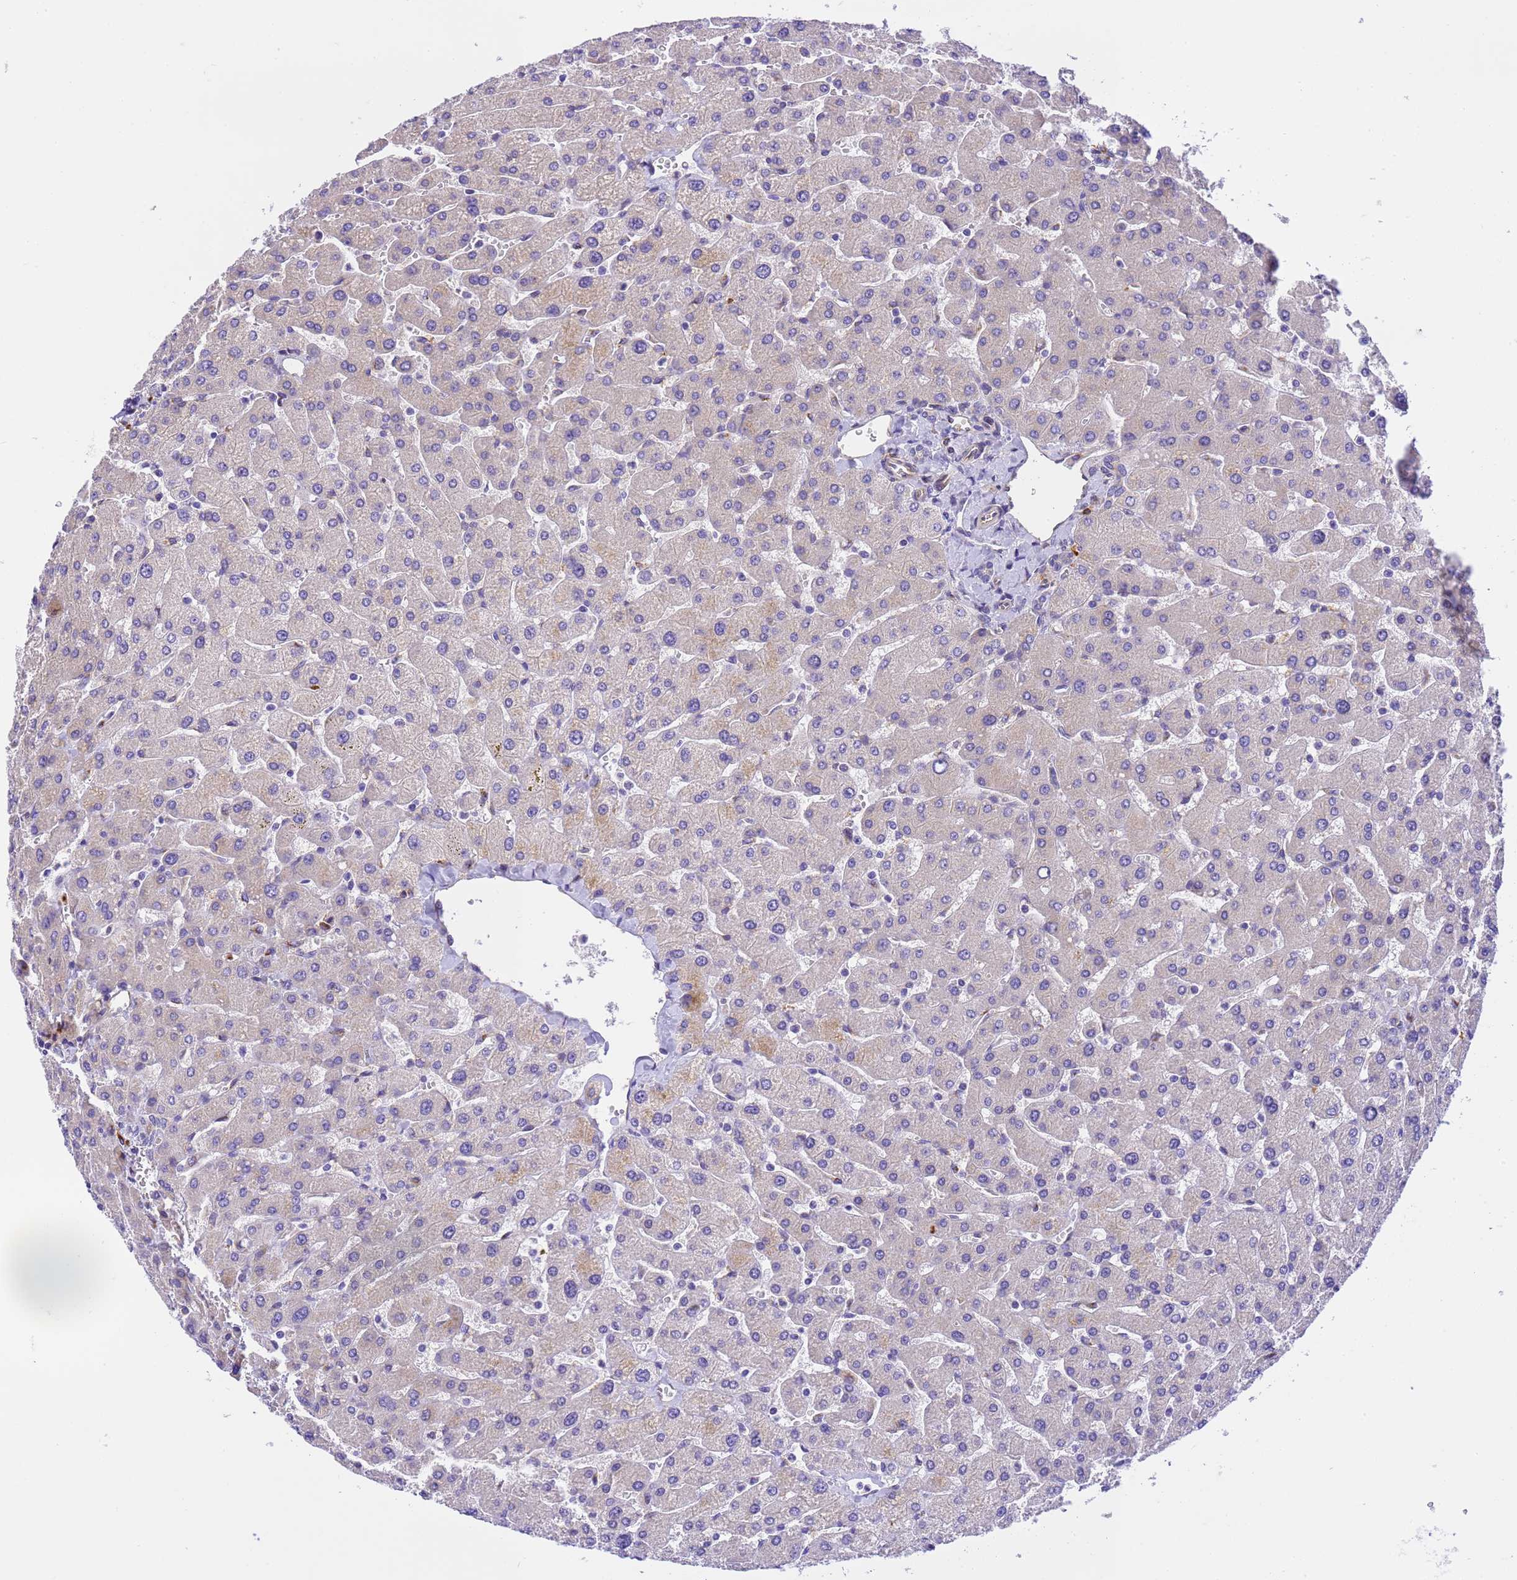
{"staining": {"intensity": "negative", "quantity": "none", "location": "none"}, "tissue": "liver", "cell_type": "Cholangiocytes", "image_type": "normal", "snomed": [{"axis": "morphology", "description": "Normal tissue, NOS"}, {"axis": "topography", "description": "Liver"}], "caption": "Protein analysis of normal liver exhibits no significant expression in cholangiocytes. (Immunohistochemistry, brightfield microscopy, high magnification).", "gene": "RHBDD3", "patient": {"sex": "male", "age": 55}}